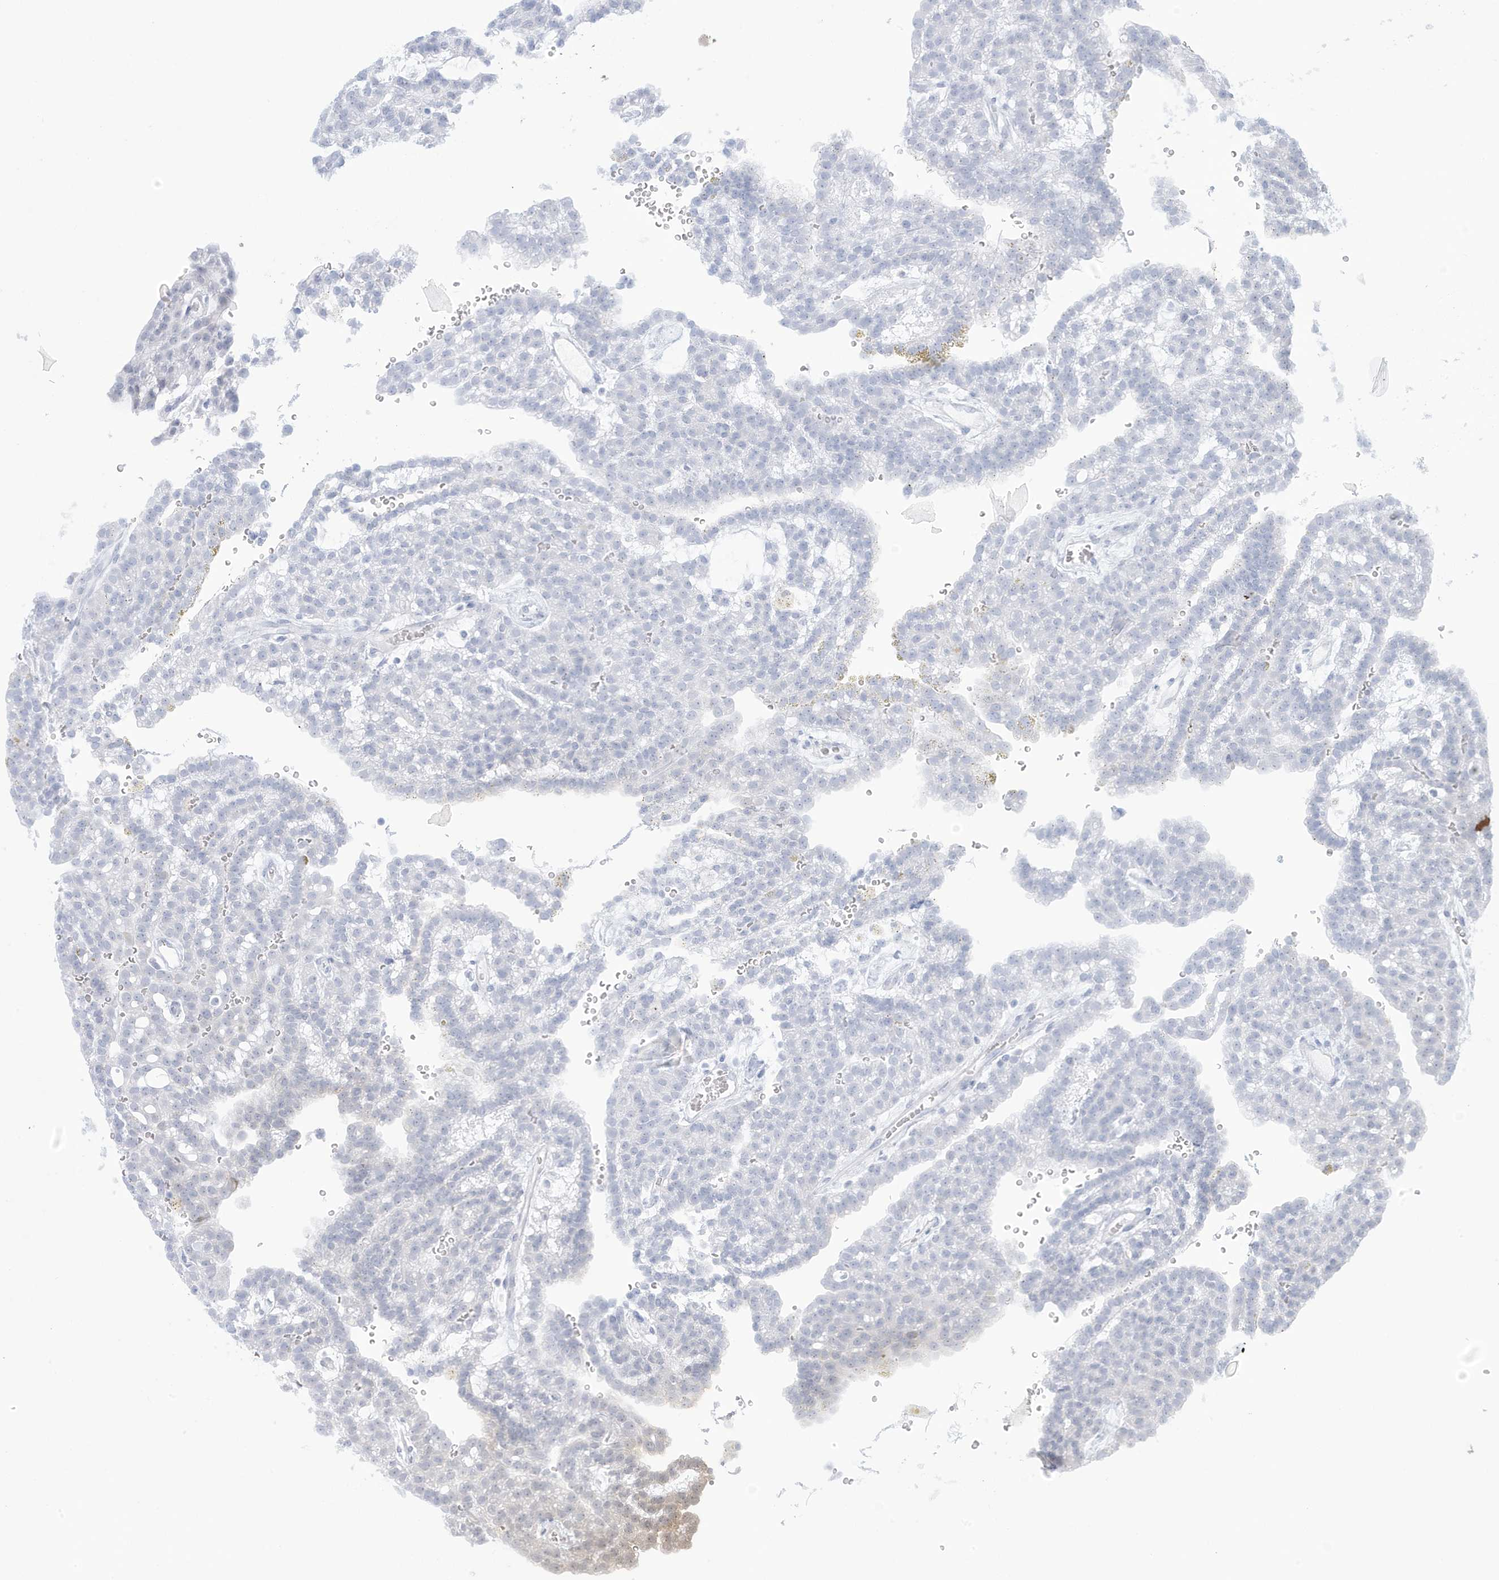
{"staining": {"intensity": "negative", "quantity": "none", "location": "none"}, "tissue": "renal cancer", "cell_type": "Tumor cells", "image_type": "cancer", "snomed": [{"axis": "morphology", "description": "Adenocarcinoma, NOS"}, {"axis": "topography", "description": "Kidney"}], "caption": "Histopathology image shows no significant protein positivity in tumor cells of renal cancer (adenocarcinoma).", "gene": "FNDC1", "patient": {"sex": "male", "age": 63}}